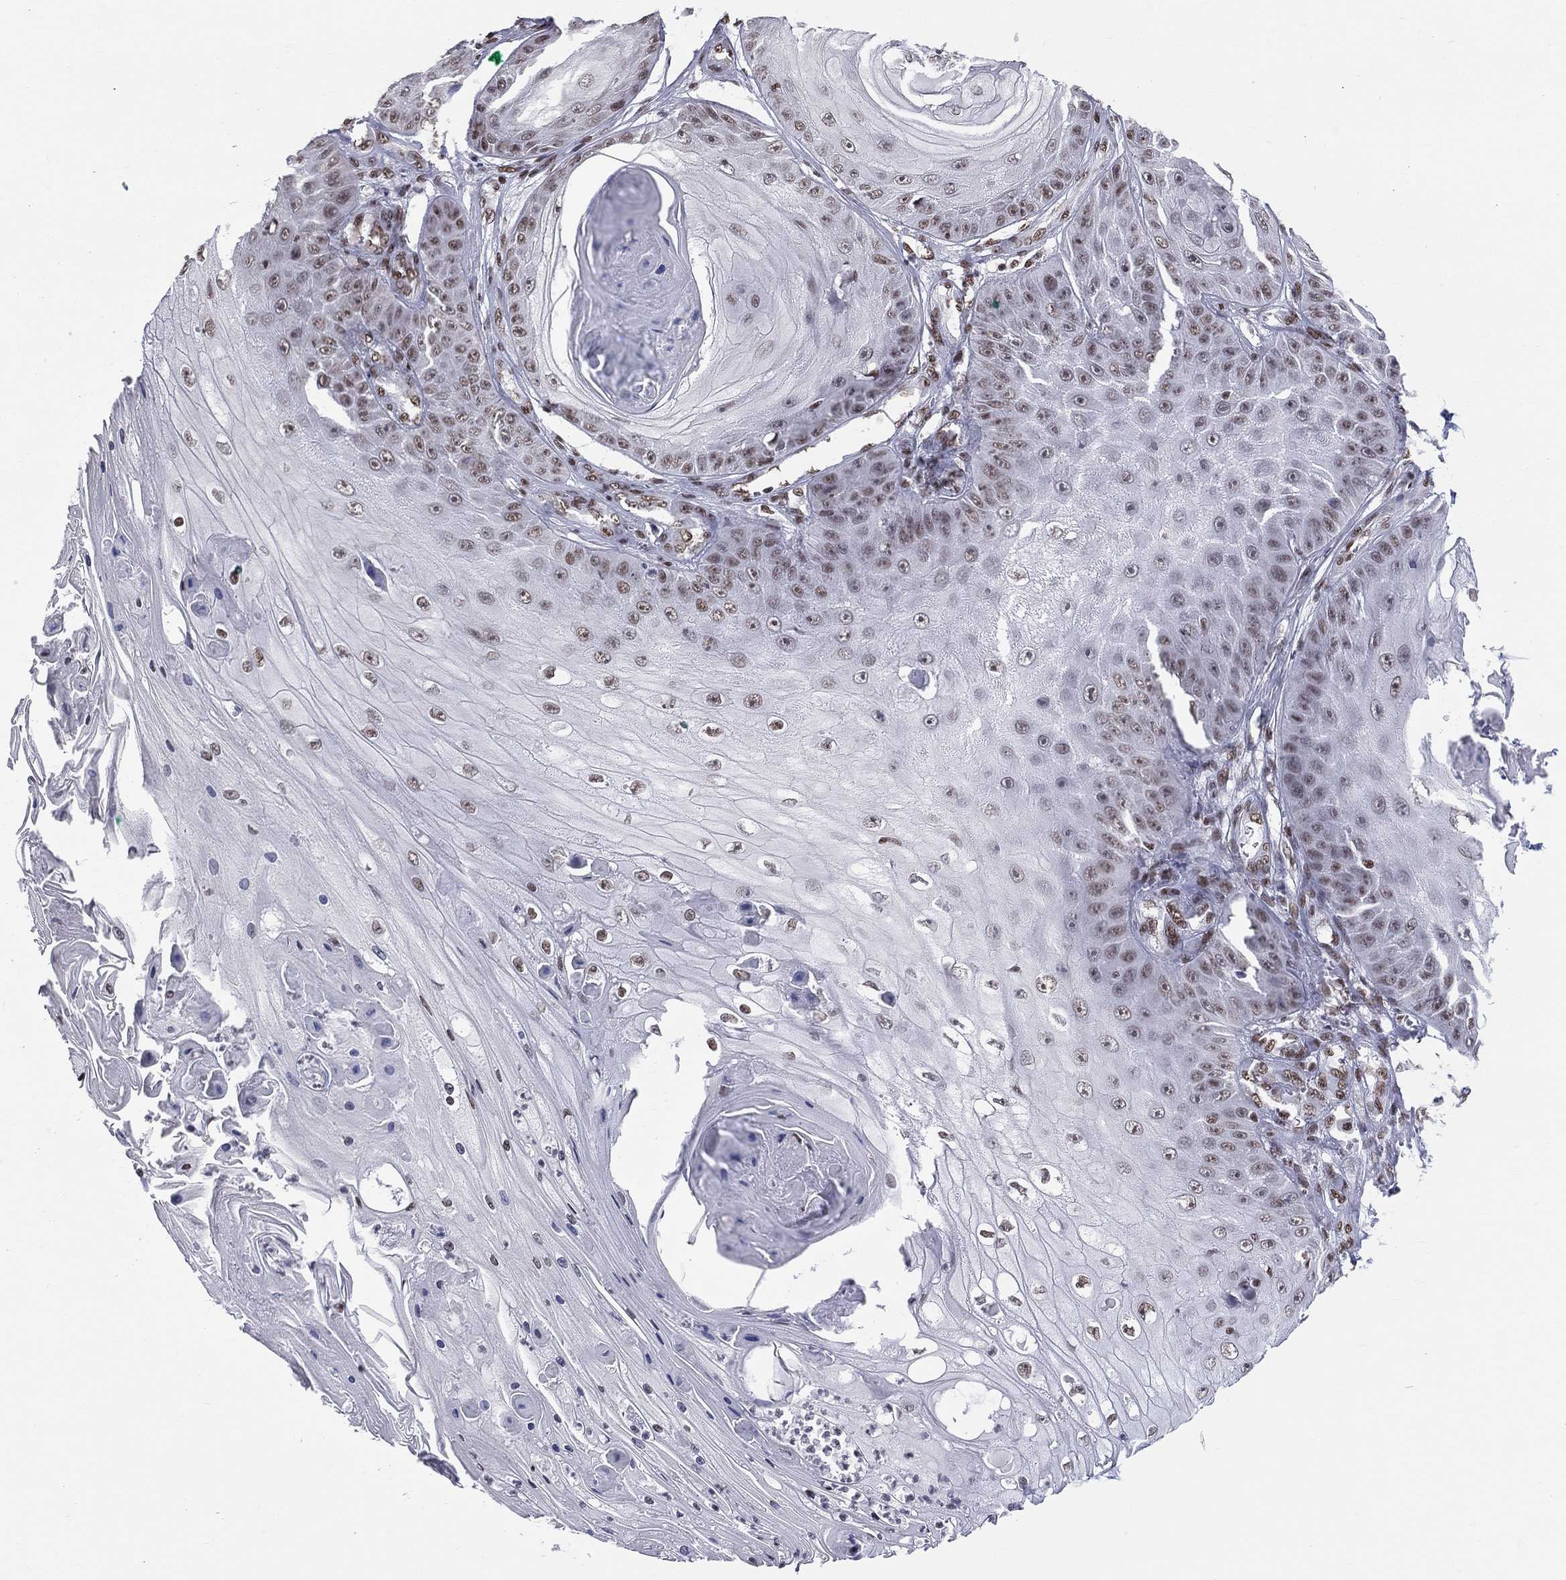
{"staining": {"intensity": "moderate", "quantity": "25%-75%", "location": "nuclear"}, "tissue": "skin cancer", "cell_type": "Tumor cells", "image_type": "cancer", "snomed": [{"axis": "morphology", "description": "Squamous cell carcinoma, NOS"}, {"axis": "topography", "description": "Skin"}], "caption": "The micrograph displays staining of skin squamous cell carcinoma, revealing moderate nuclear protein staining (brown color) within tumor cells.", "gene": "ZNF7", "patient": {"sex": "male", "age": 70}}